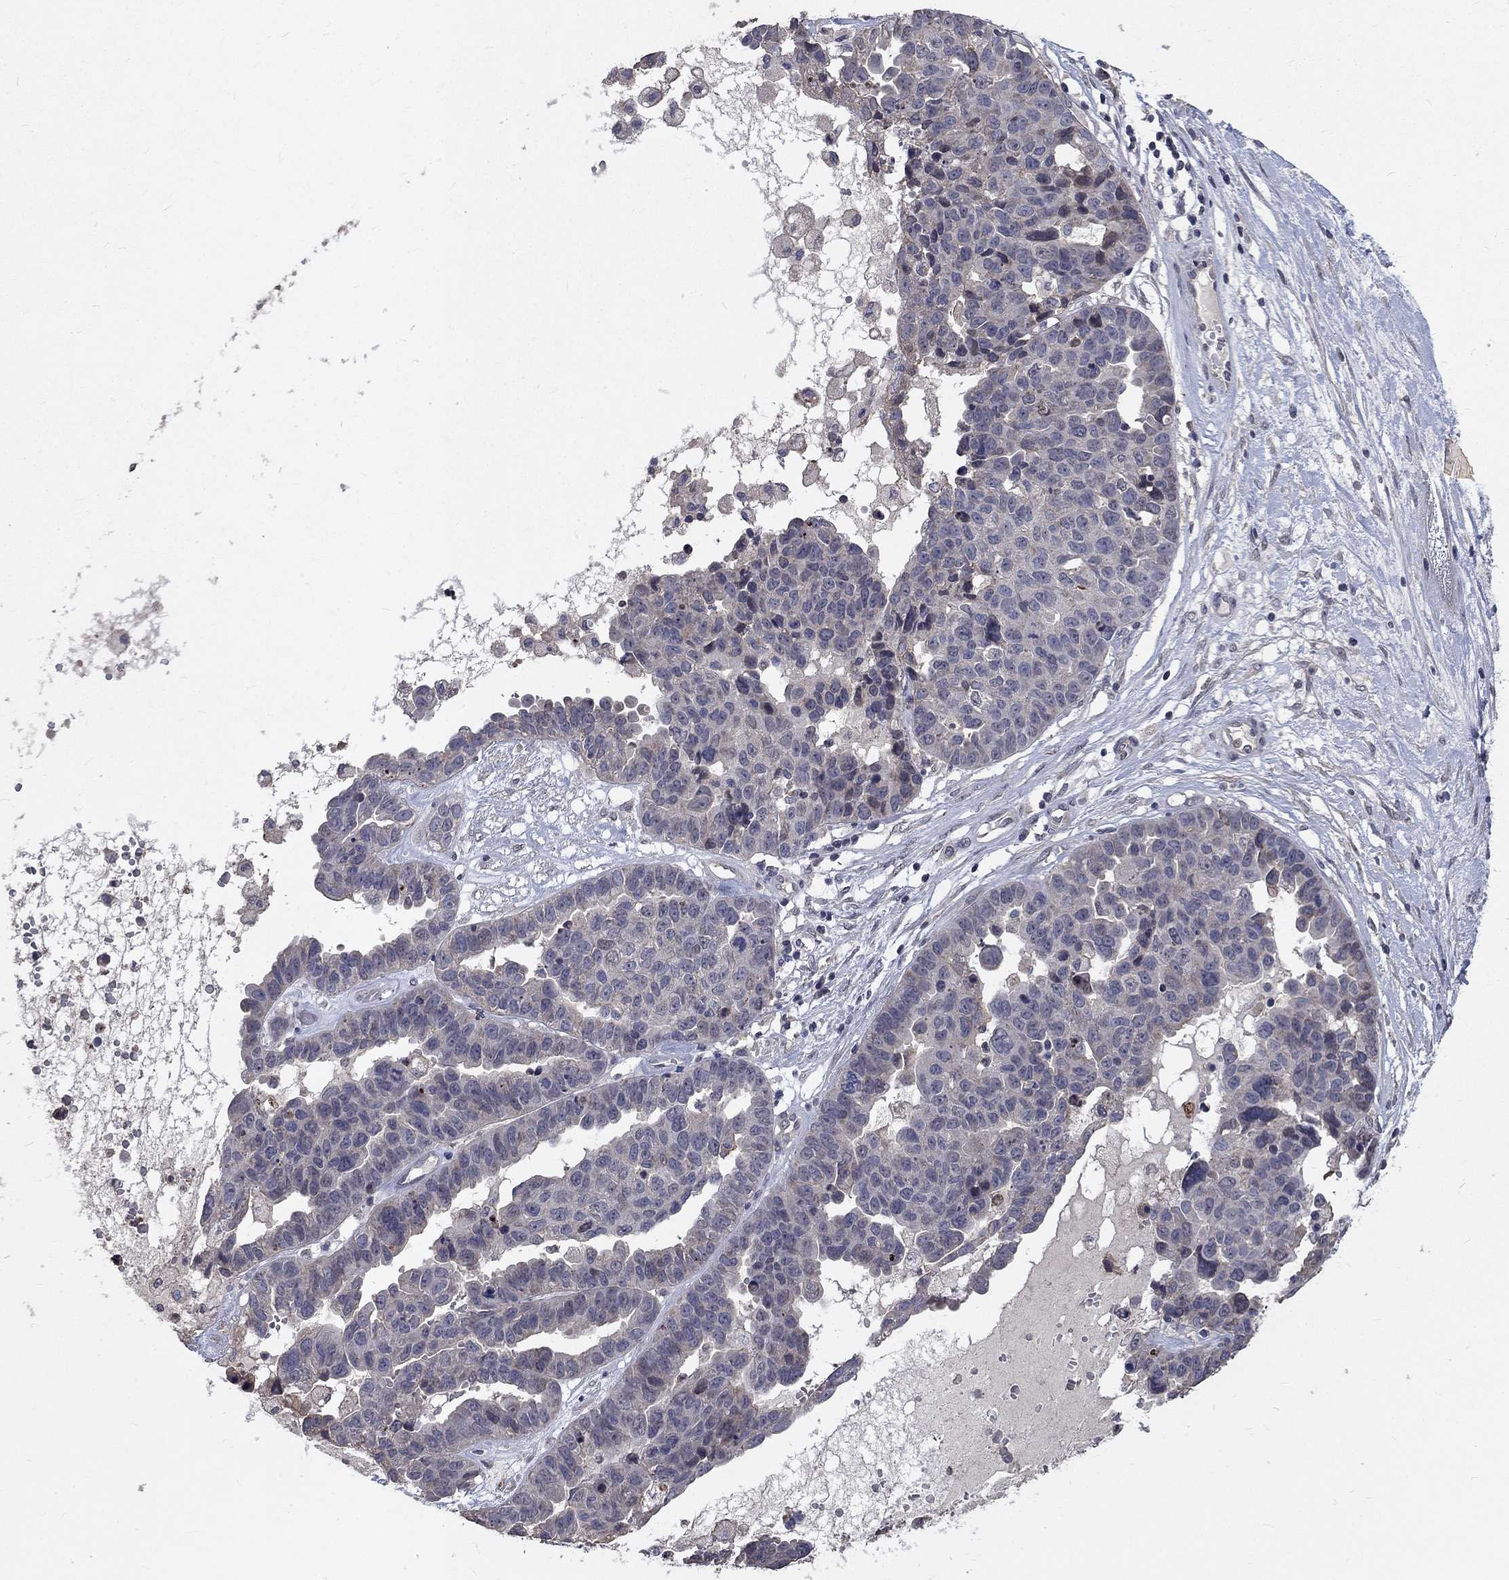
{"staining": {"intensity": "negative", "quantity": "none", "location": "none"}, "tissue": "ovarian cancer", "cell_type": "Tumor cells", "image_type": "cancer", "snomed": [{"axis": "morphology", "description": "Cystadenocarcinoma, serous, NOS"}, {"axis": "topography", "description": "Ovary"}], "caption": "There is no significant expression in tumor cells of ovarian serous cystadenocarcinoma.", "gene": "CHST5", "patient": {"sex": "female", "age": 87}}